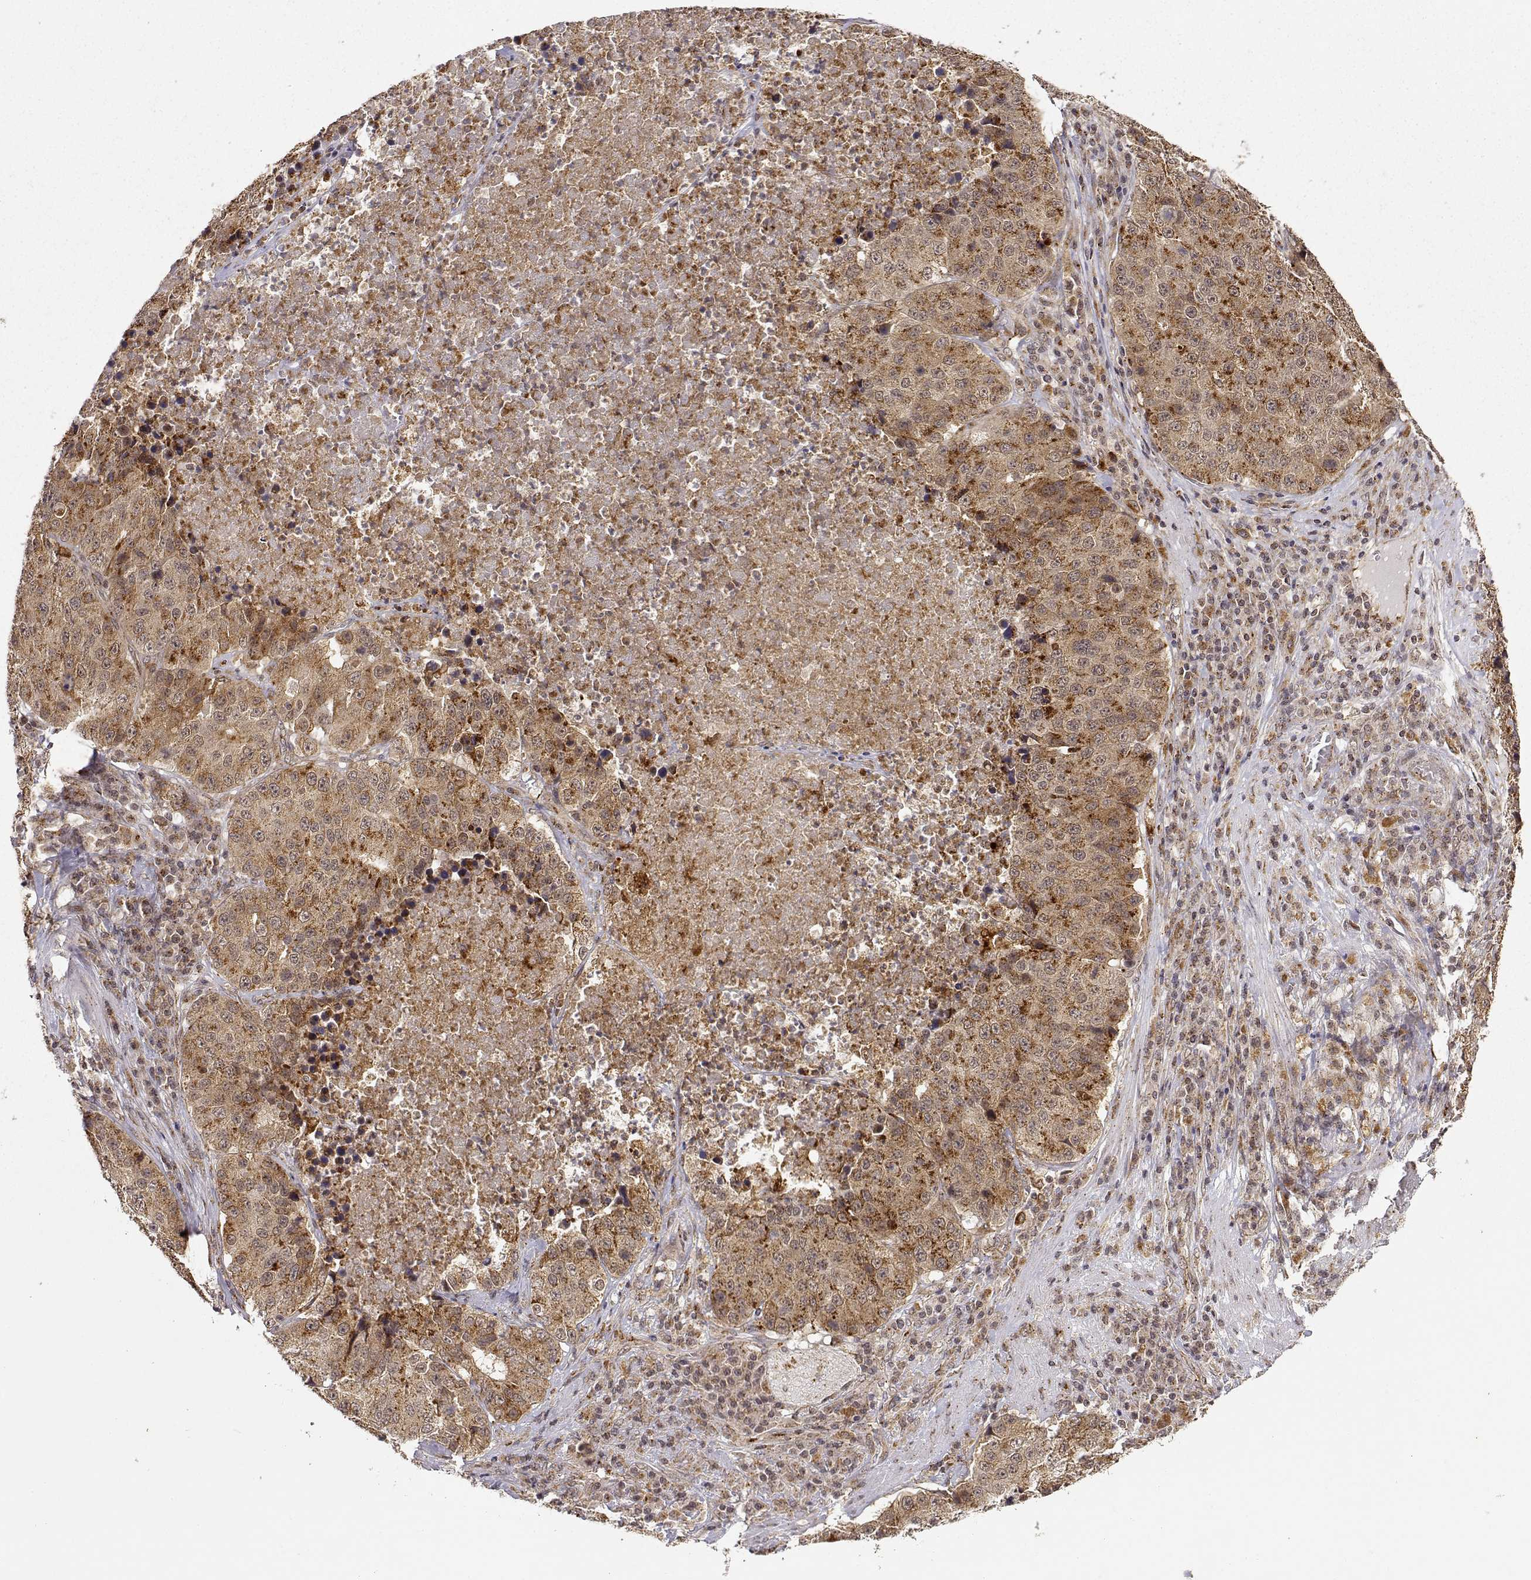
{"staining": {"intensity": "moderate", "quantity": ">75%", "location": "cytoplasmic/membranous"}, "tissue": "stomach cancer", "cell_type": "Tumor cells", "image_type": "cancer", "snomed": [{"axis": "morphology", "description": "Adenocarcinoma, NOS"}, {"axis": "topography", "description": "Stomach"}], "caption": "There is medium levels of moderate cytoplasmic/membranous expression in tumor cells of adenocarcinoma (stomach), as demonstrated by immunohistochemical staining (brown color).", "gene": "RNF13", "patient": {"sex": "male", "age": 71}}